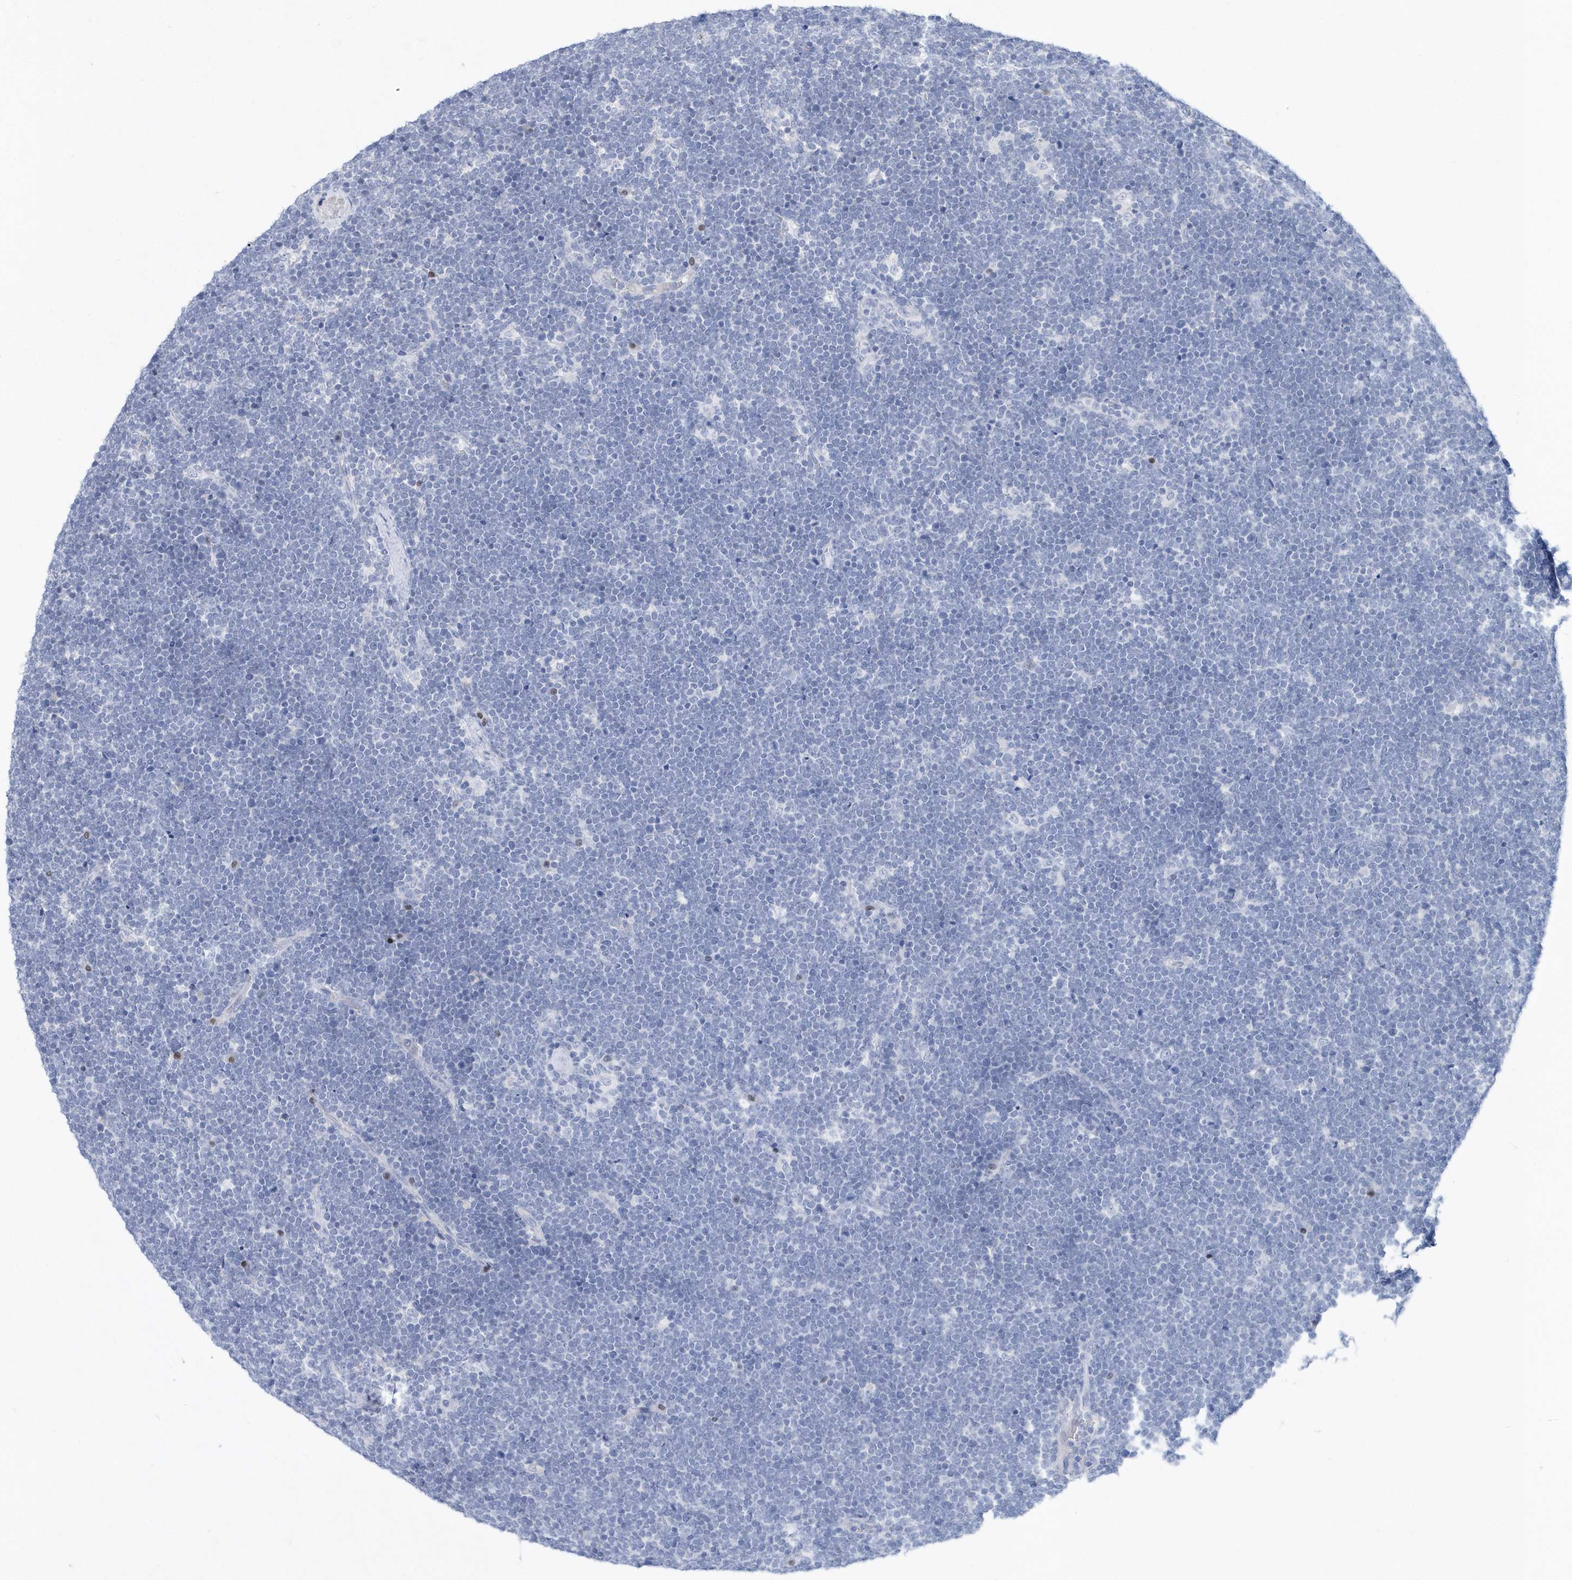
{"staining": {"intensity": "negative", "quantity": "none", "location": "none"}, "tissue": "lymphoma", "cell_type": "Tumor cells", "image_type": "cancer", "snomed": [{"axis": "morphology", "description": "Malignant lymphoma, non-Hodgkin's type, High grade"}, {"axis": "topography", "description": "Lymph node"}], "caption": "Tumor cells are negative for protein expression in human lymphoma.", "gene": "BHLHA15", "patient": {"sex": "male", "age": 13}}